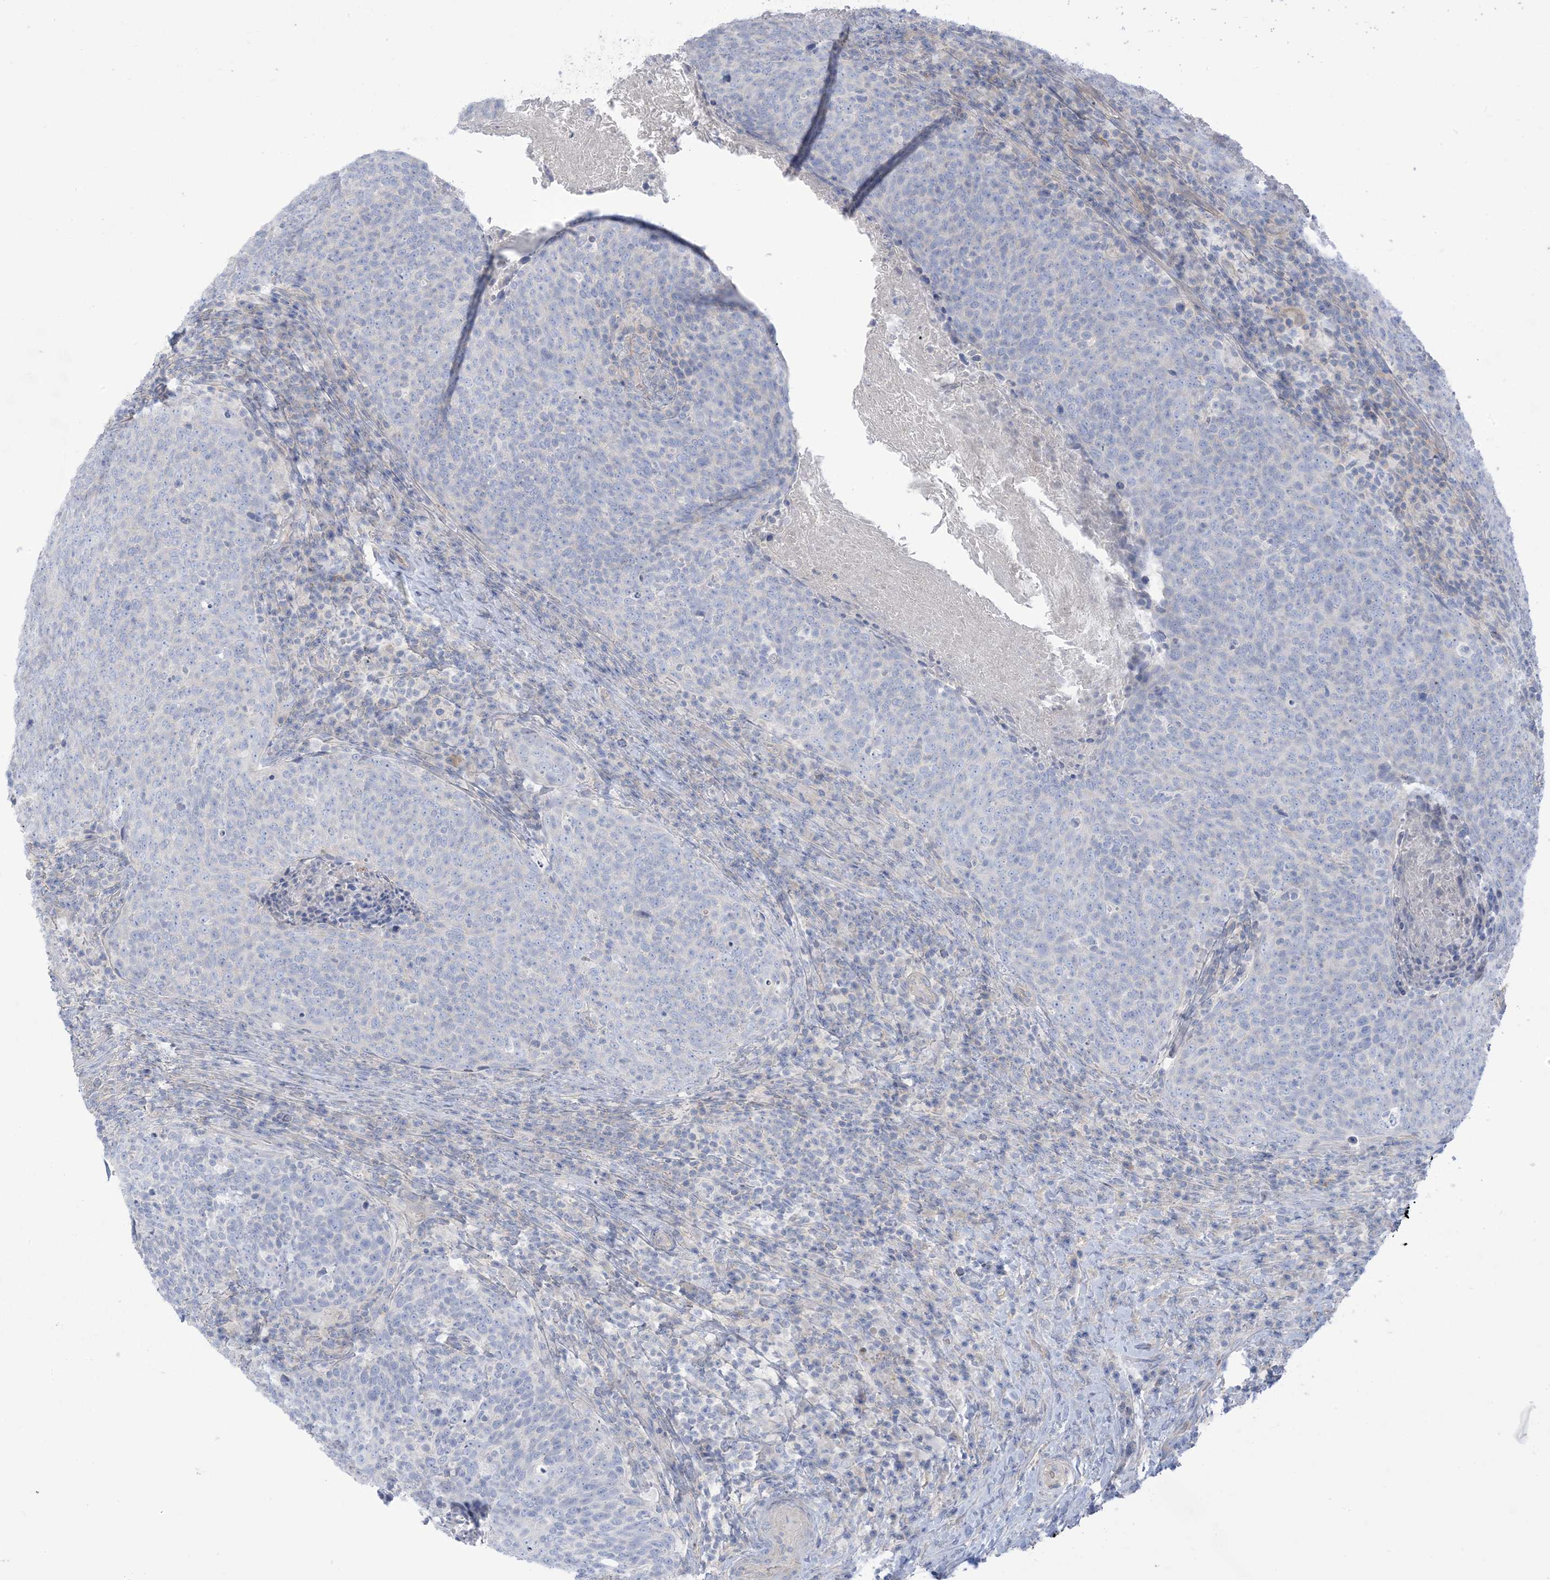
{"staining": {"intensity": "negative", "quantity": "none", "location": "none"}, "tissue": "head and neck cancer", "cell_type": "Tumor cells", "image_type": "cancer", "snomed": [{"axis": "morphology", "description": "Squamous cell carcinoma, NOS"}, {"axis": "morphology", "description": "Squamous cell carcinoma, metastatic, NOS"}, {"axis": "topography", "description": "Lymph node"}, {"axis": "topography", "description": "Head-Neck"}], "caption": "DAB immunohistochemical staining of human head and neck squamous cell carcinoma displays no significant expression in tumor cells. (DAB immunohistochemistry, high magnification).", "gene": "MTHFD2L", "patient": {"sex": "male", "age": 62}}